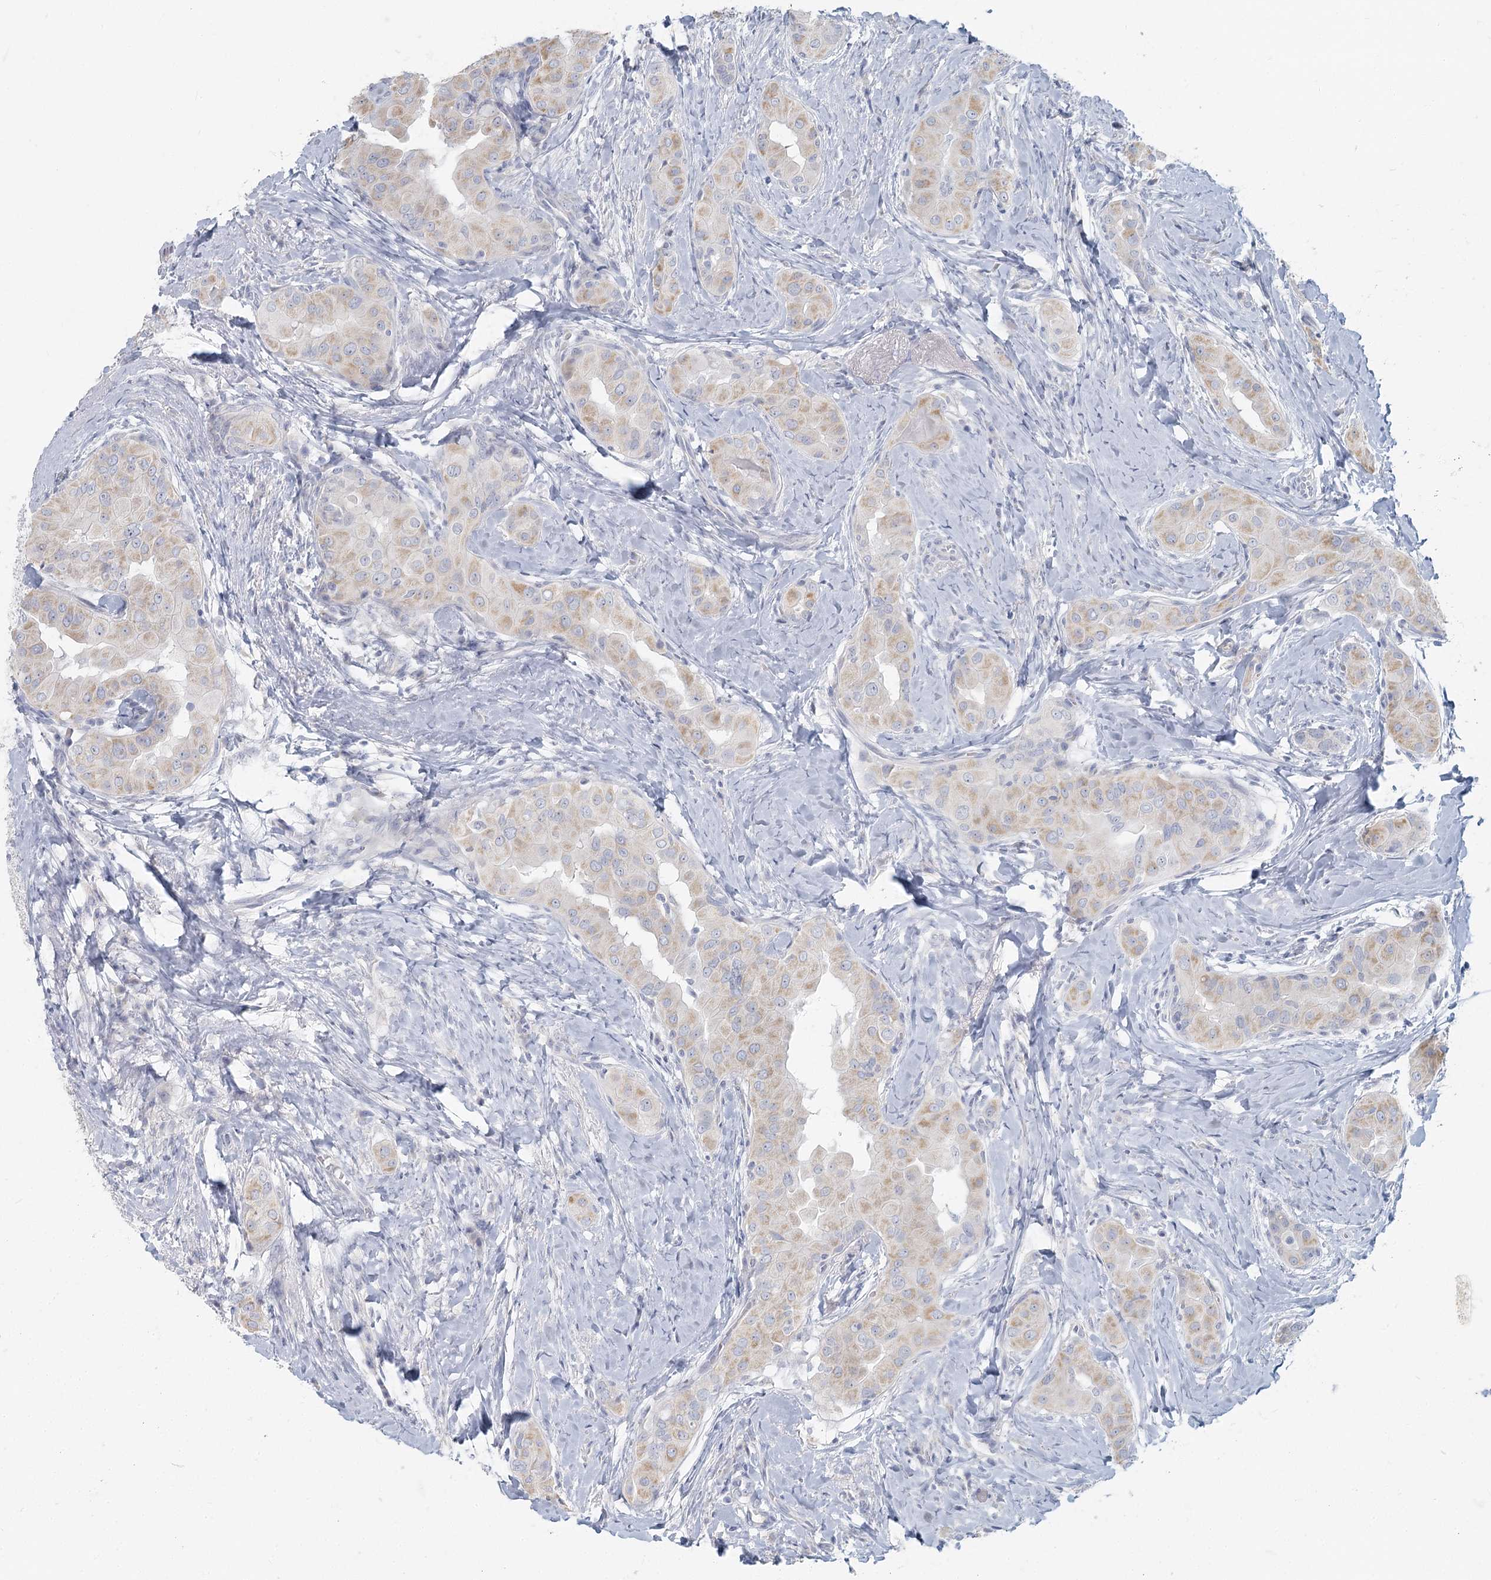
{"staining": {"intensity": "weak", "quantity": "25%-75%", "location": "cytoplasmic/membranous"}, "tissue": "thyroid cancer", "cell_type": "Tumor cells", "image_type": "cancer", "snomed": [{"axis": "morphology", "description": "Papillary adenocarcinoma, NOS"}, {"axis": "topography", "description": "Thyroid gland"}], "caption": "Brown immunohistochemical staining in thyroid papillary adenocarcinoma displays weak cytoplasmic/membranous expression in about 25%-75% of tumor cells. Nuclei are stained in blue.", "gene": "FAM110C", "patient": {"sex": "male", "age": 33}}